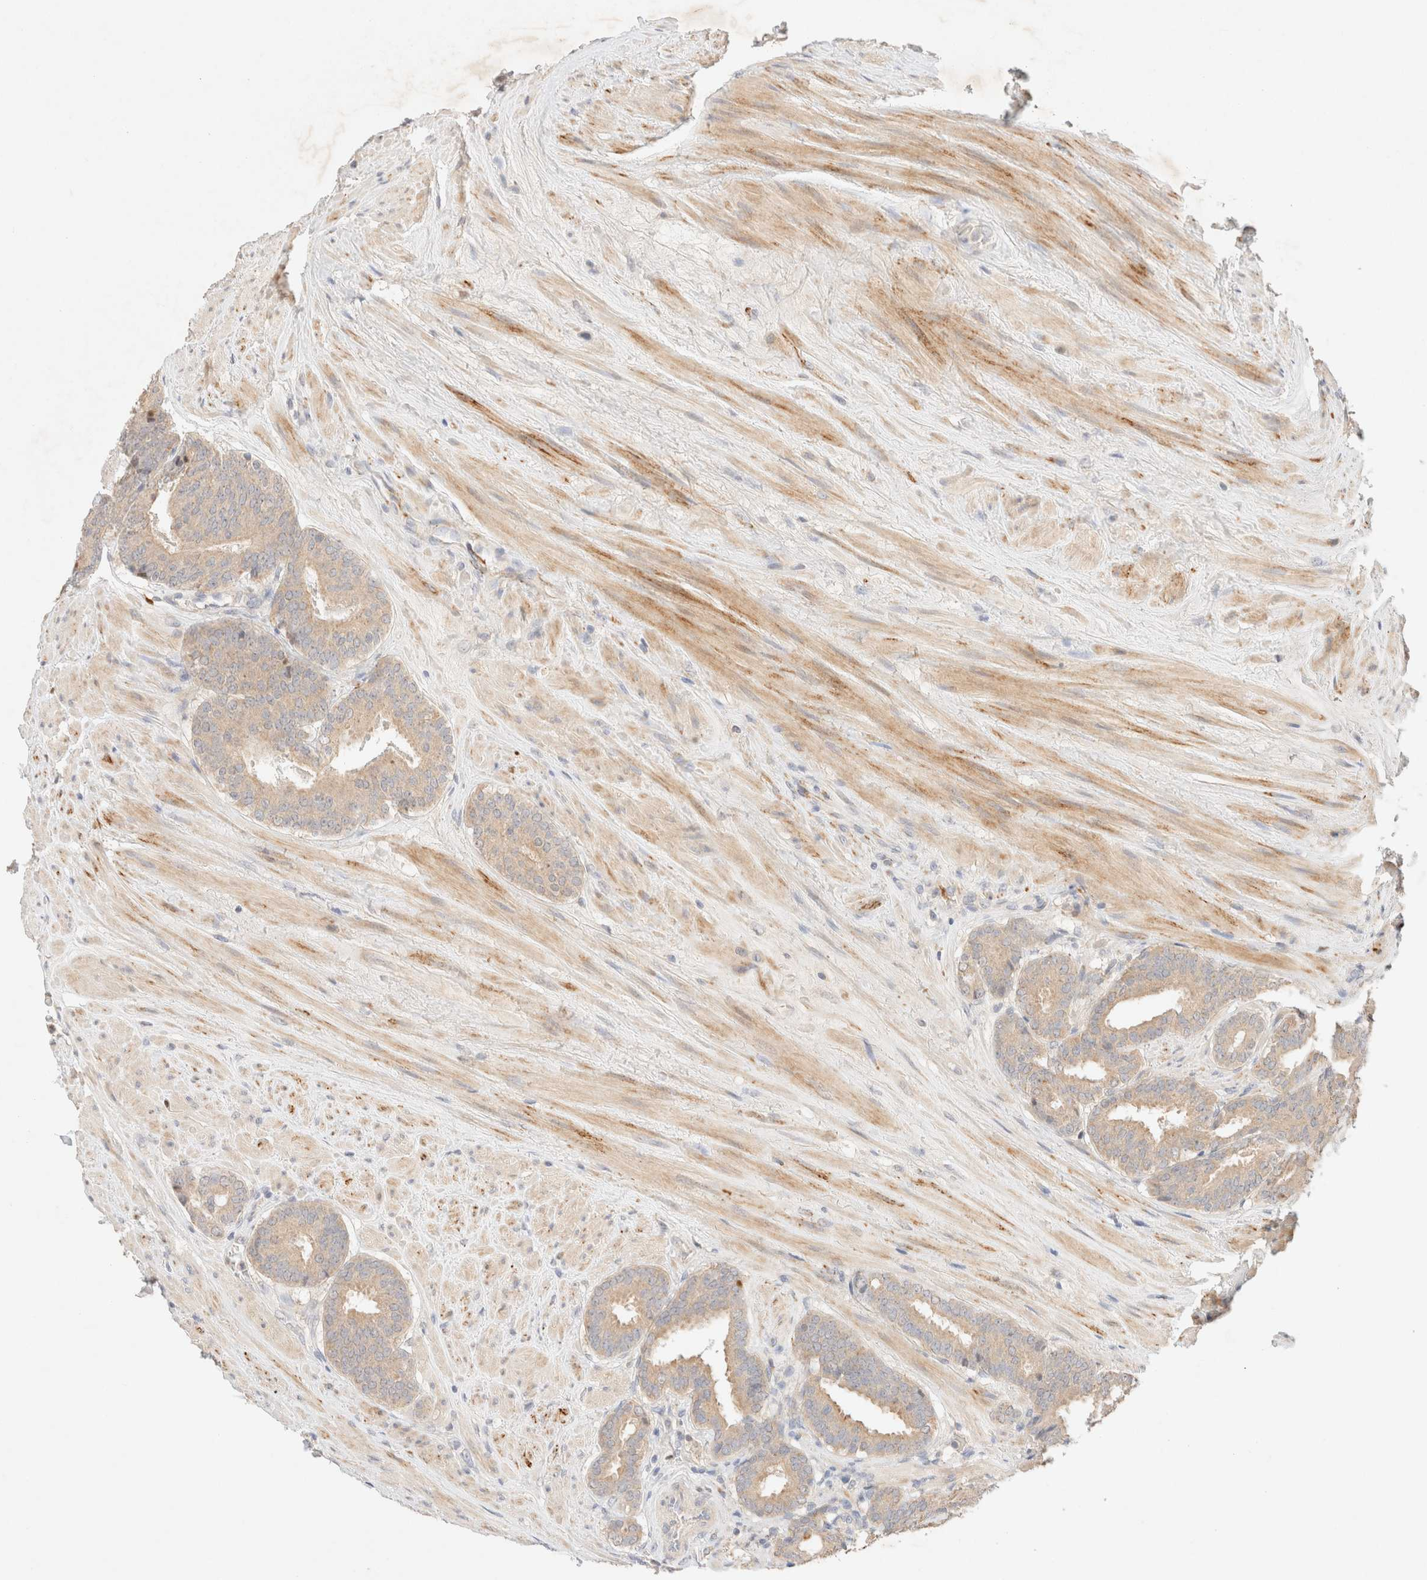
{"staining": {"intensity": "weak", "quantity": ">75%", "location": "cytoplasmic/membranous"}, "tissue": "prostate cancer", "cell_type": "Tumor cells", "image_type": "cancer", "snomed": [{"axis": "morphology", "description": "Adenocarcinoma, Low grade"}, {"axis": "topography", "description": "Prostate"}], "caption": "Tumor cells exhibit low levels of weak cytoplasmic/membranous staining in approximately >75% of cells in prostate cancer.", "gene": "SNTB1", "patient": {"sex": "male", "age": 69}}